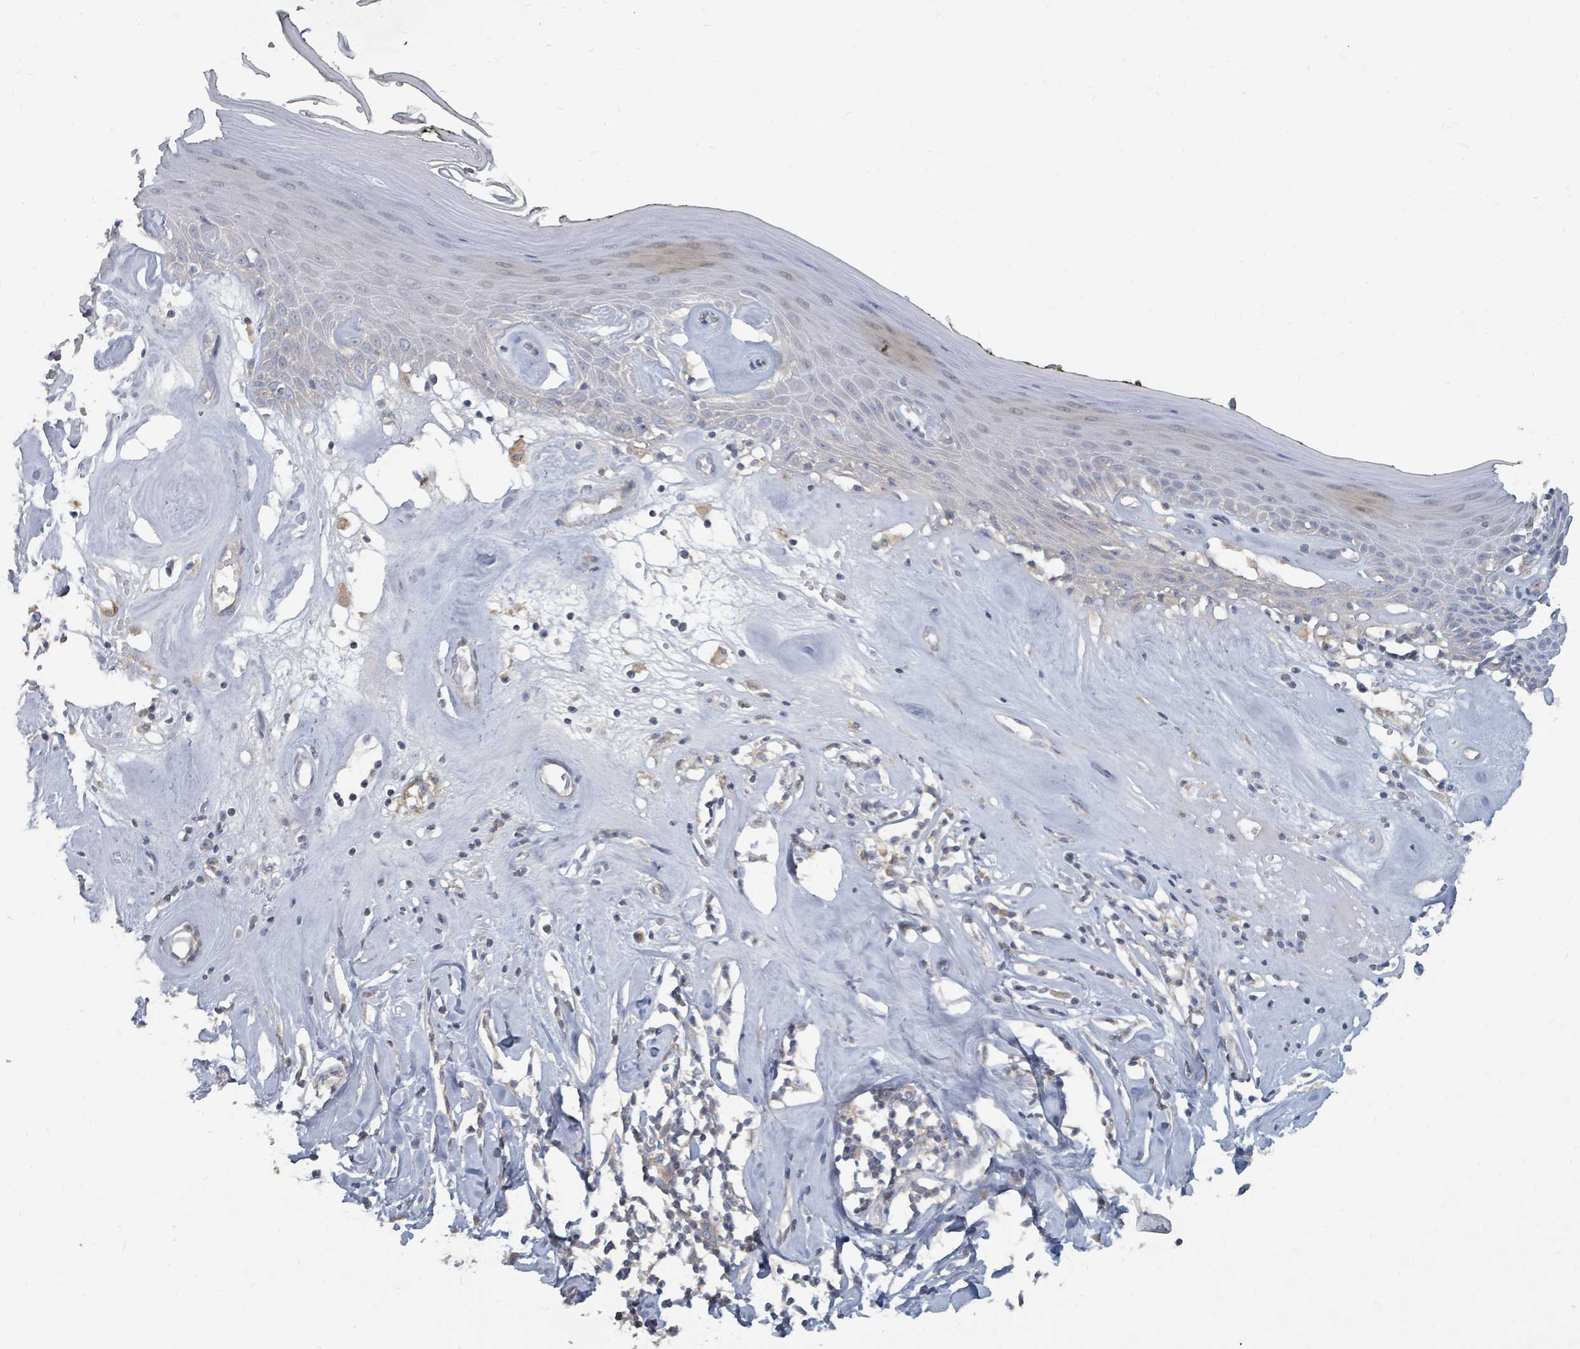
{"staining": {"intensity": "negative", "quantity": "none", "location": "none"}, "tissue": "skin", "cell_type": "Epidermal cells", "image_type": "normal", "snomed": [{"axis": "morphology", "description": "Normal tissue, NOS"}, {"axis": "morphology", "description": "Inflammation, NOS"}, {"axis": "topography", "description": "Vulva"}], "caption": "This is an immunohistochemistry micrograph of unremarkable human skin. There is no positivity in epidermal cells.", "gene": "ARGFX", "patient": {"sex": "female", "age": 84}}